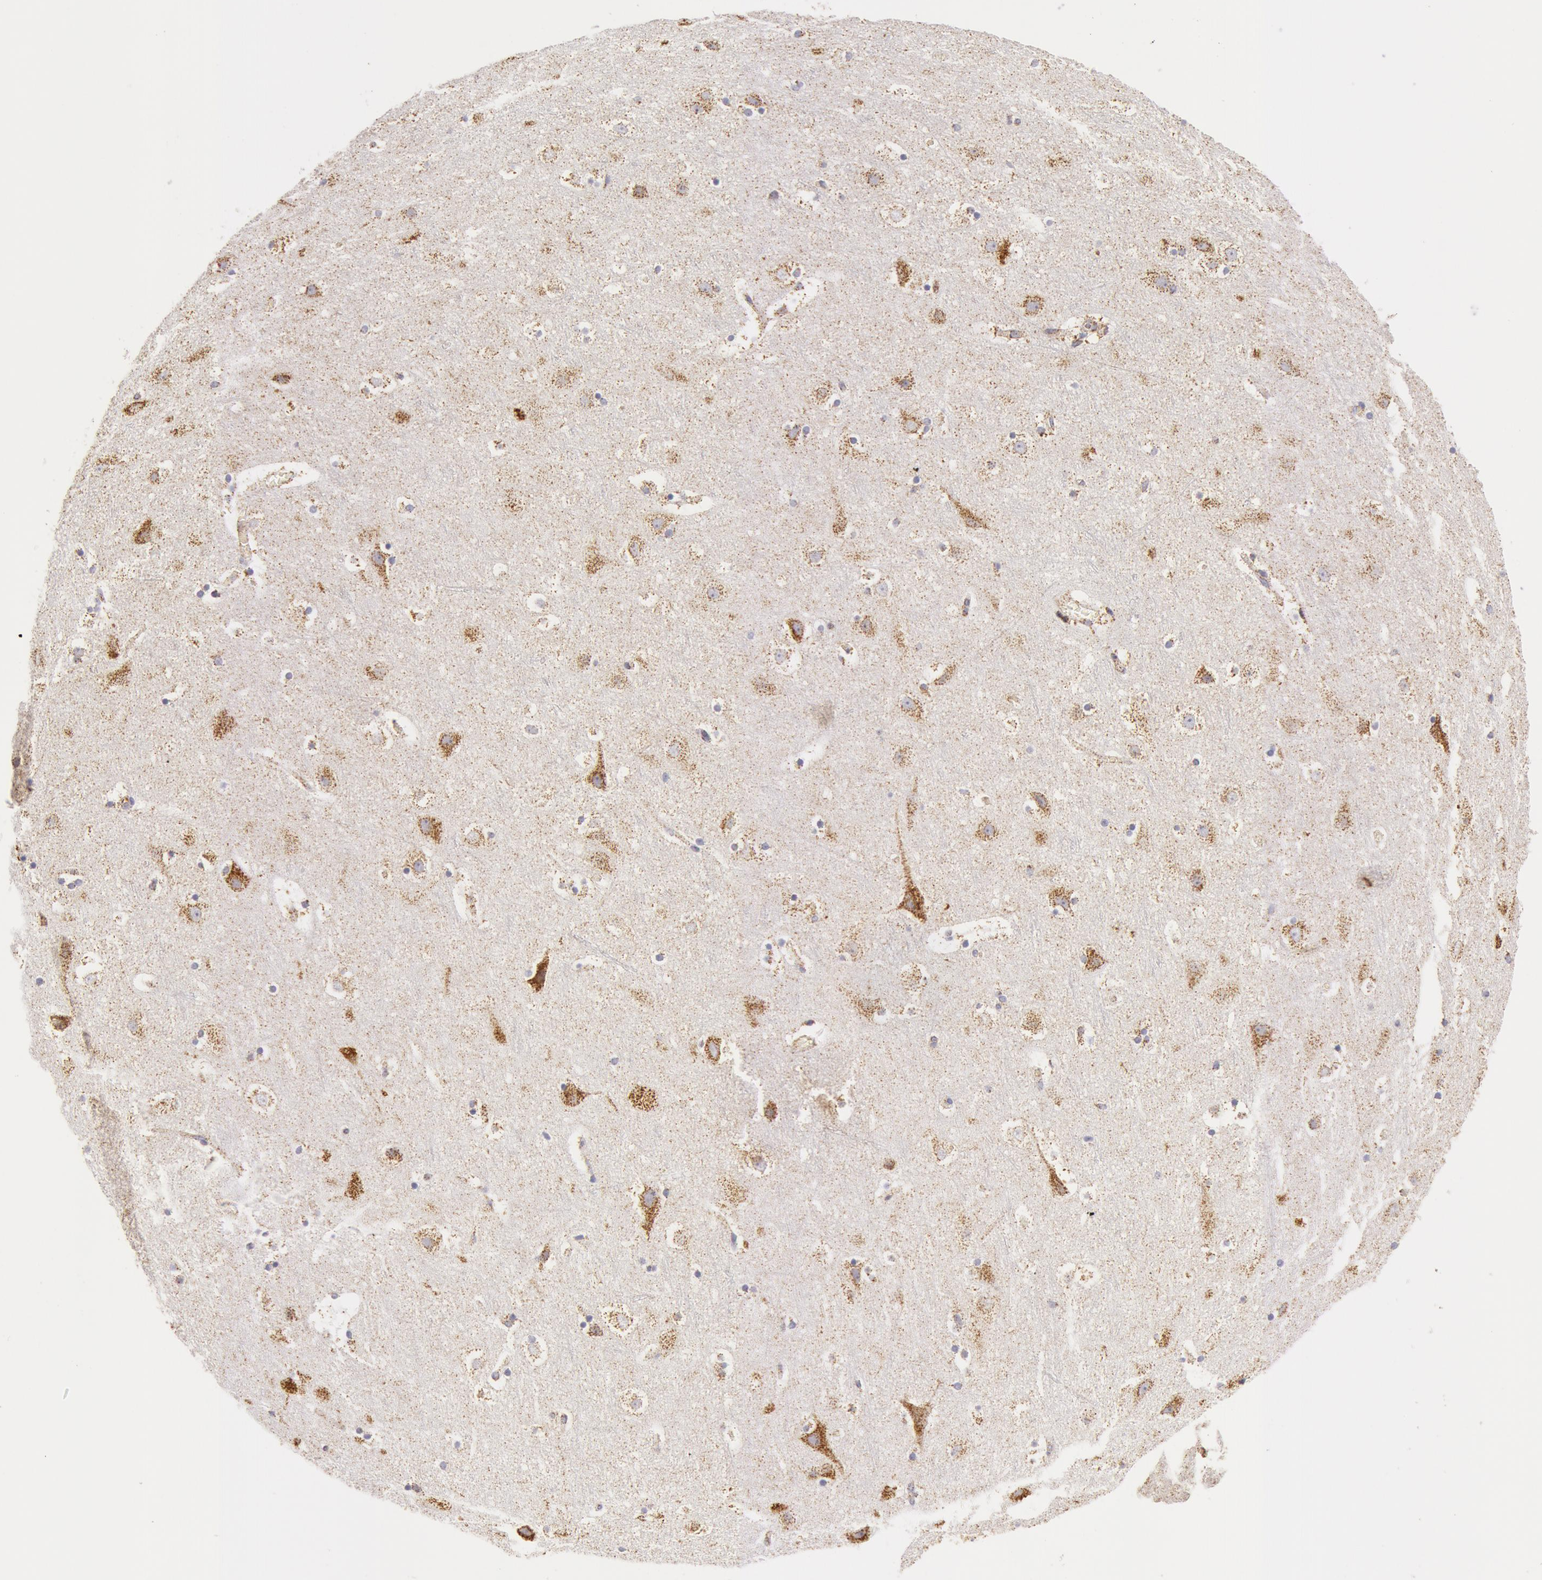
{"staining": {"intensity": "weak", "quantity": ">75%", "location": "cytoplasmic/membranous"}, "tissue": "cerebral cortex", "cell_type": "Endothelial cells", "image_type": "normal", "snomed": [{"axis": "morphology", "description": "Normal tissue, NOS"}, {"axis": "topography", "description": "Cerebral cortex"}], "caption": "Protein expression analysis of normal human cerebral cortex reveals weak cytoplasmic/membranous expression in about >75% of endothelial cells.", "gene": "ATP5F1B", "patient": {"sex": "male", "age": 45}}